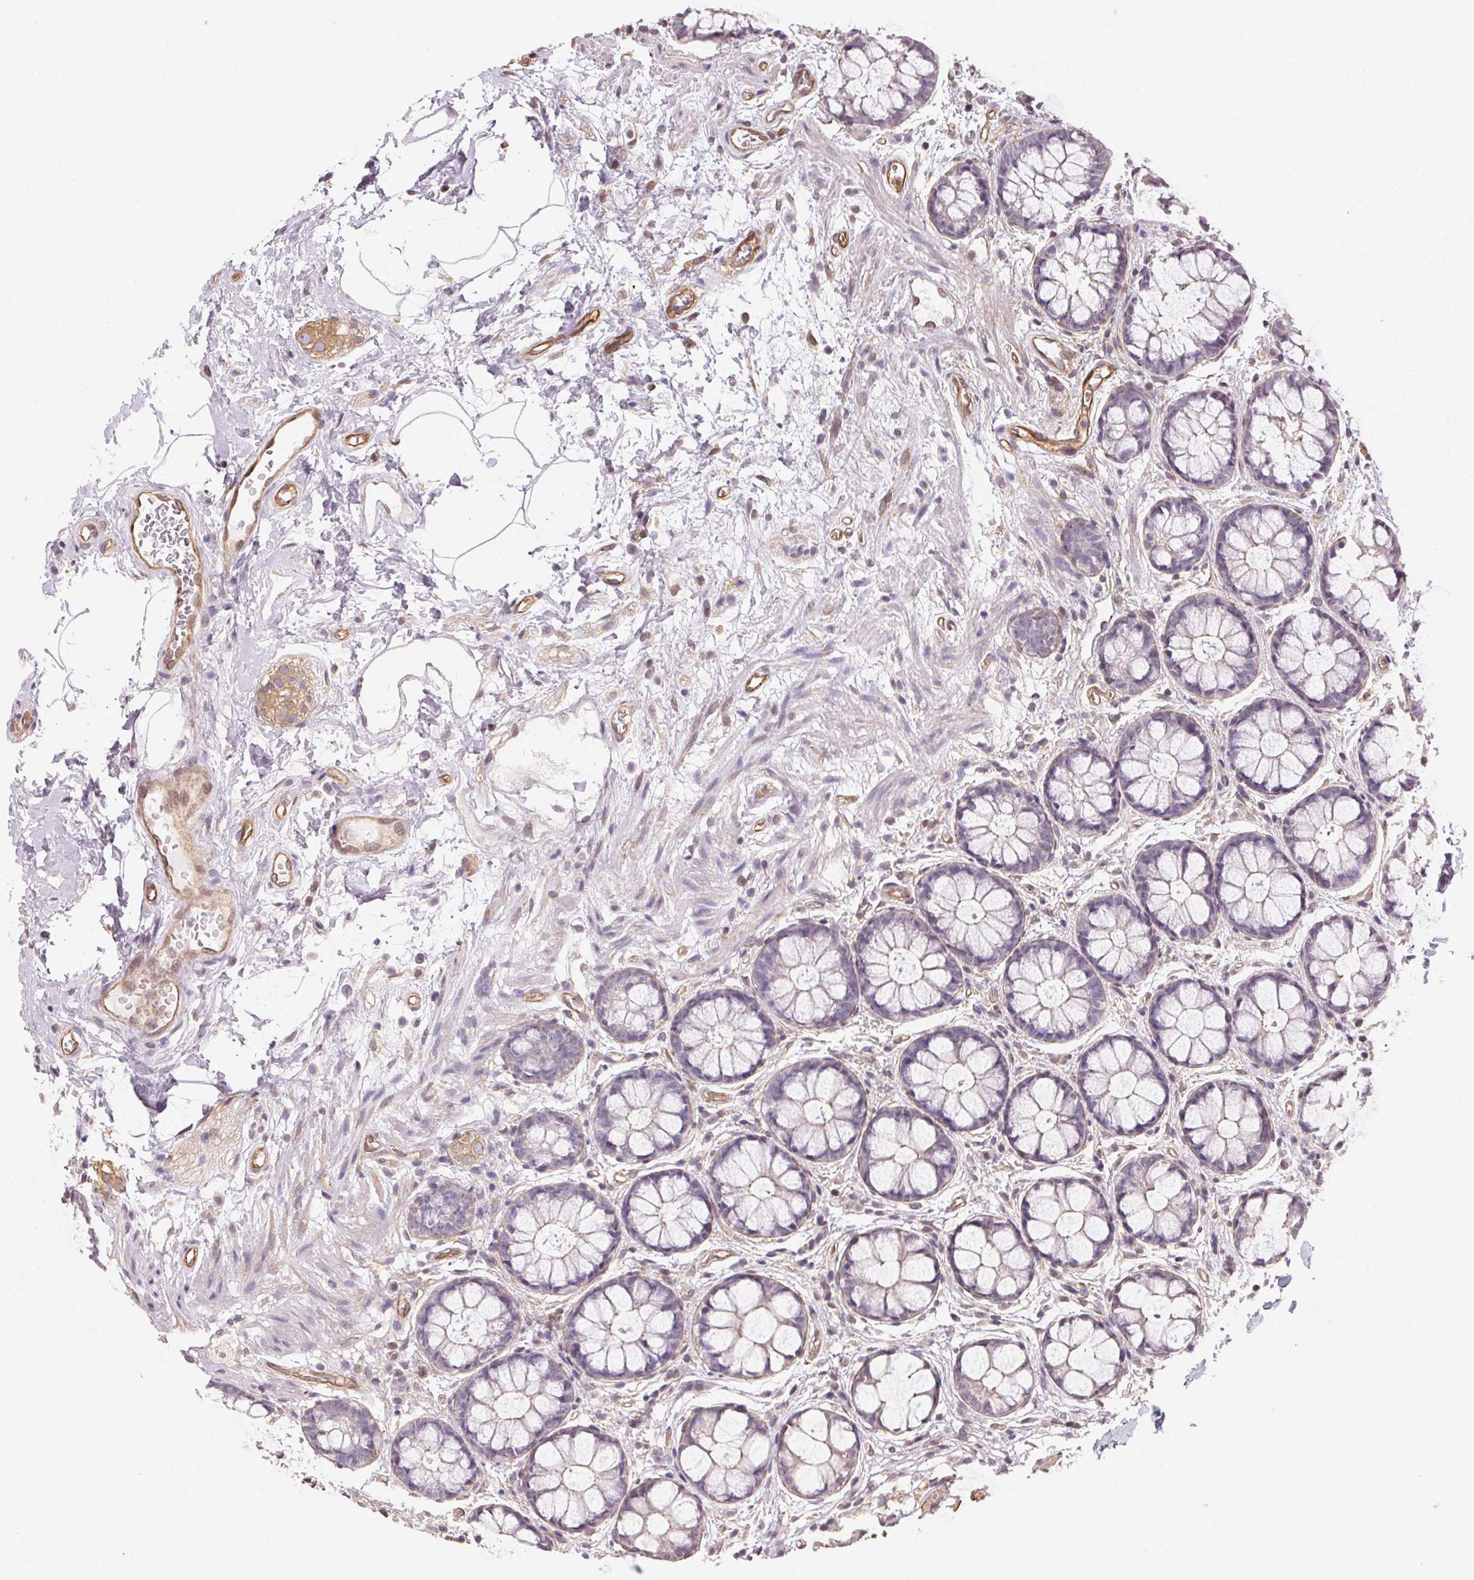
{"staining": {"intensity": "weak", "quantity": "25%-75%", "location": "cytoplasmic/membranous"}, "tissue": "rectum", "cell_type": "Glandular cells", "image_type": "normal", "snomed": [{"axis": "morphology", "description": "Normal tissue, NOS"}, {"axis": "topography", "description": "Rectum"}], "caption": "Protein staining displays weak cytoplasmic/membranous staining in about 25%-75% of glandular cells in benign rectum. The staining is performed using DAB brown chromogen to label protein expression. The nuclei are counter-stained blue using hematoxylin.", "gene": "PLA2G4F", "patient": {"sex": "female", "age": 62}}